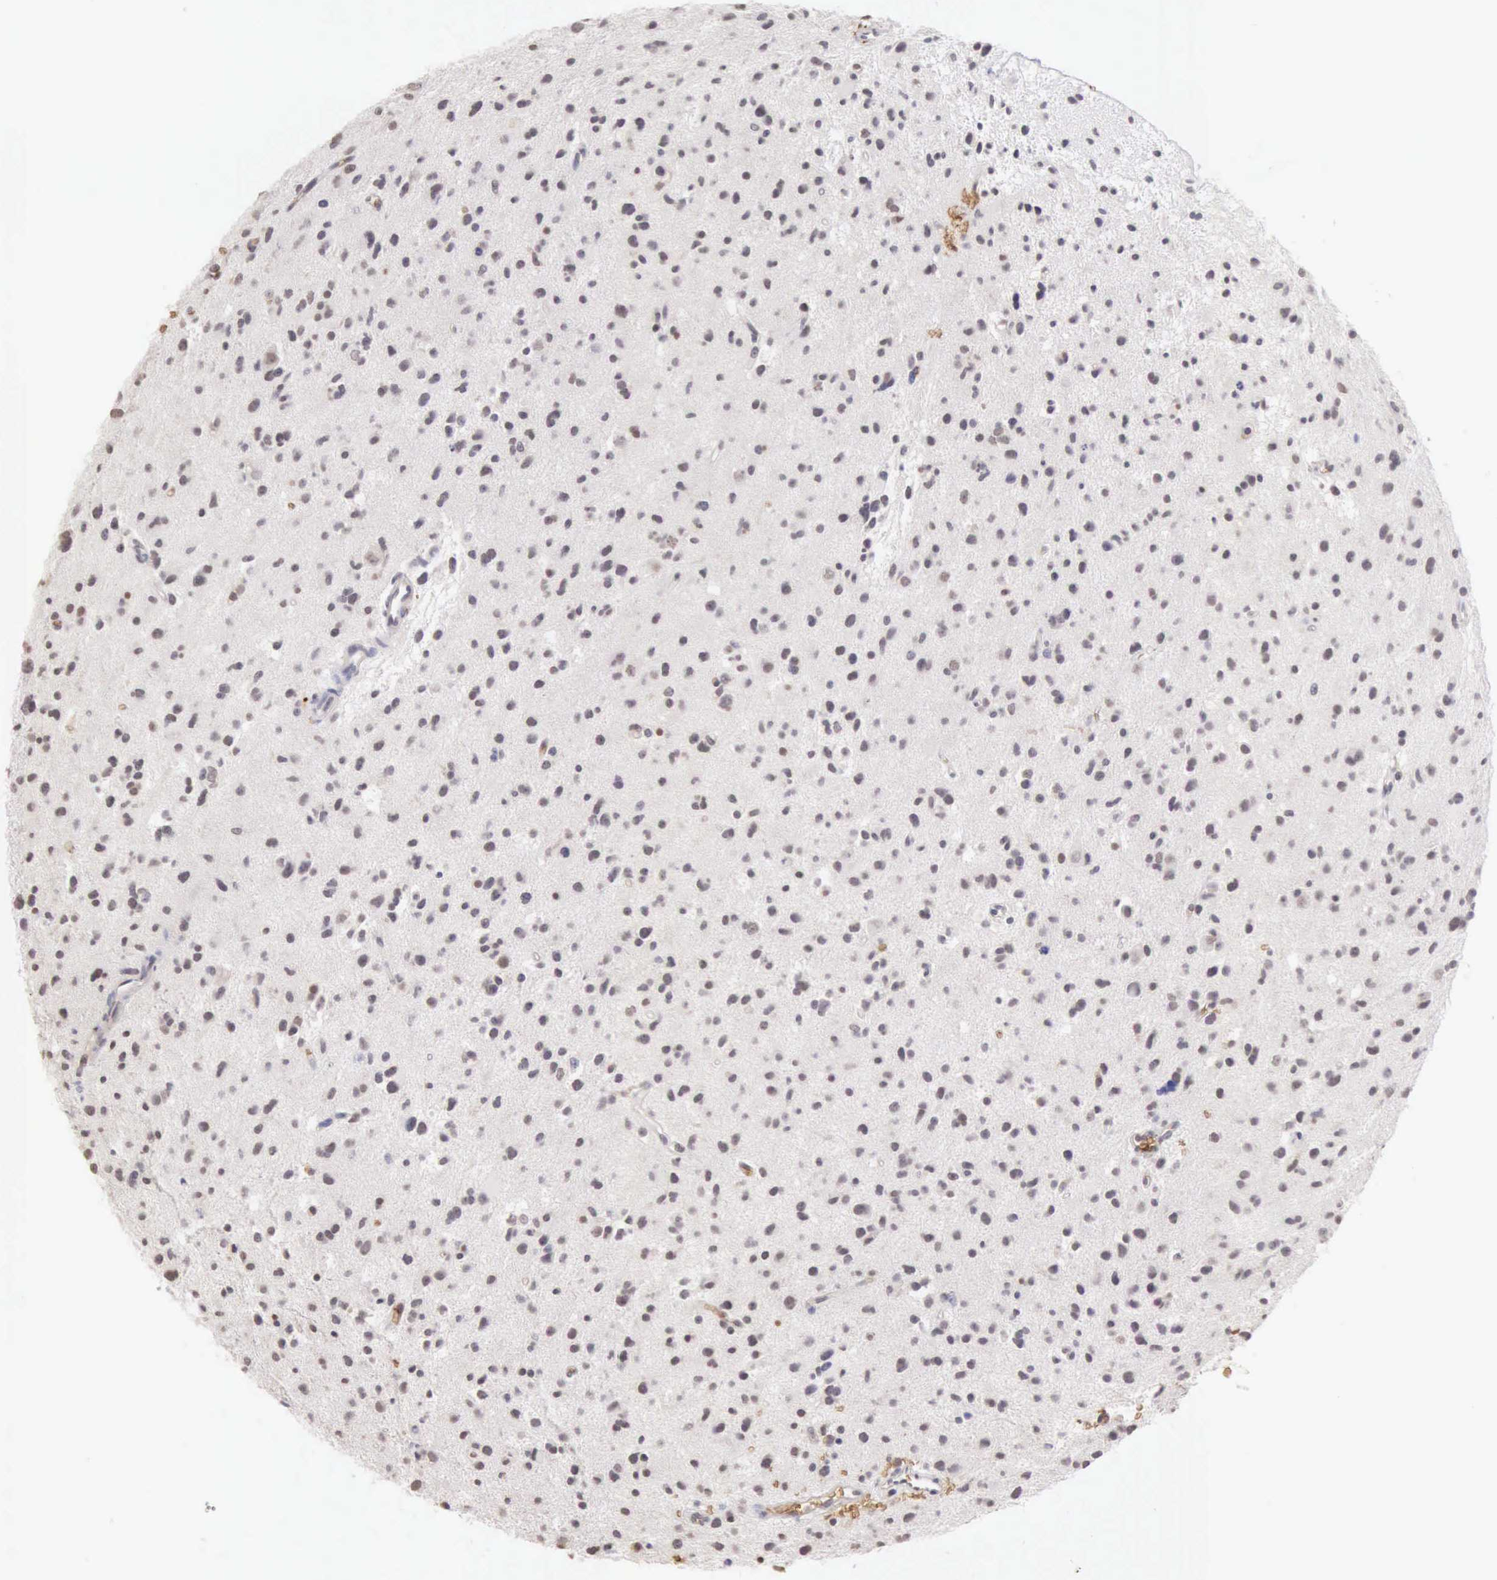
{"staining": {"intensity": "negative", "quantity": "none", "location": "none"}, "tissue": "glioma", "cell_type": "Tumor cells", "image_type": "cancer", "snomed": [{"axis": "morphology", "description": "Glioma, malignant, Low grade"}, {"axis": "topography", "description": "Brain"}], "caption": "Malignant glioma (low-grade) stained for a protein using immunohistochemistry (IHC) exhibits no expression tumor cells.", "gene": "CFI", "patient": {"sex": "female", "age": 46}}